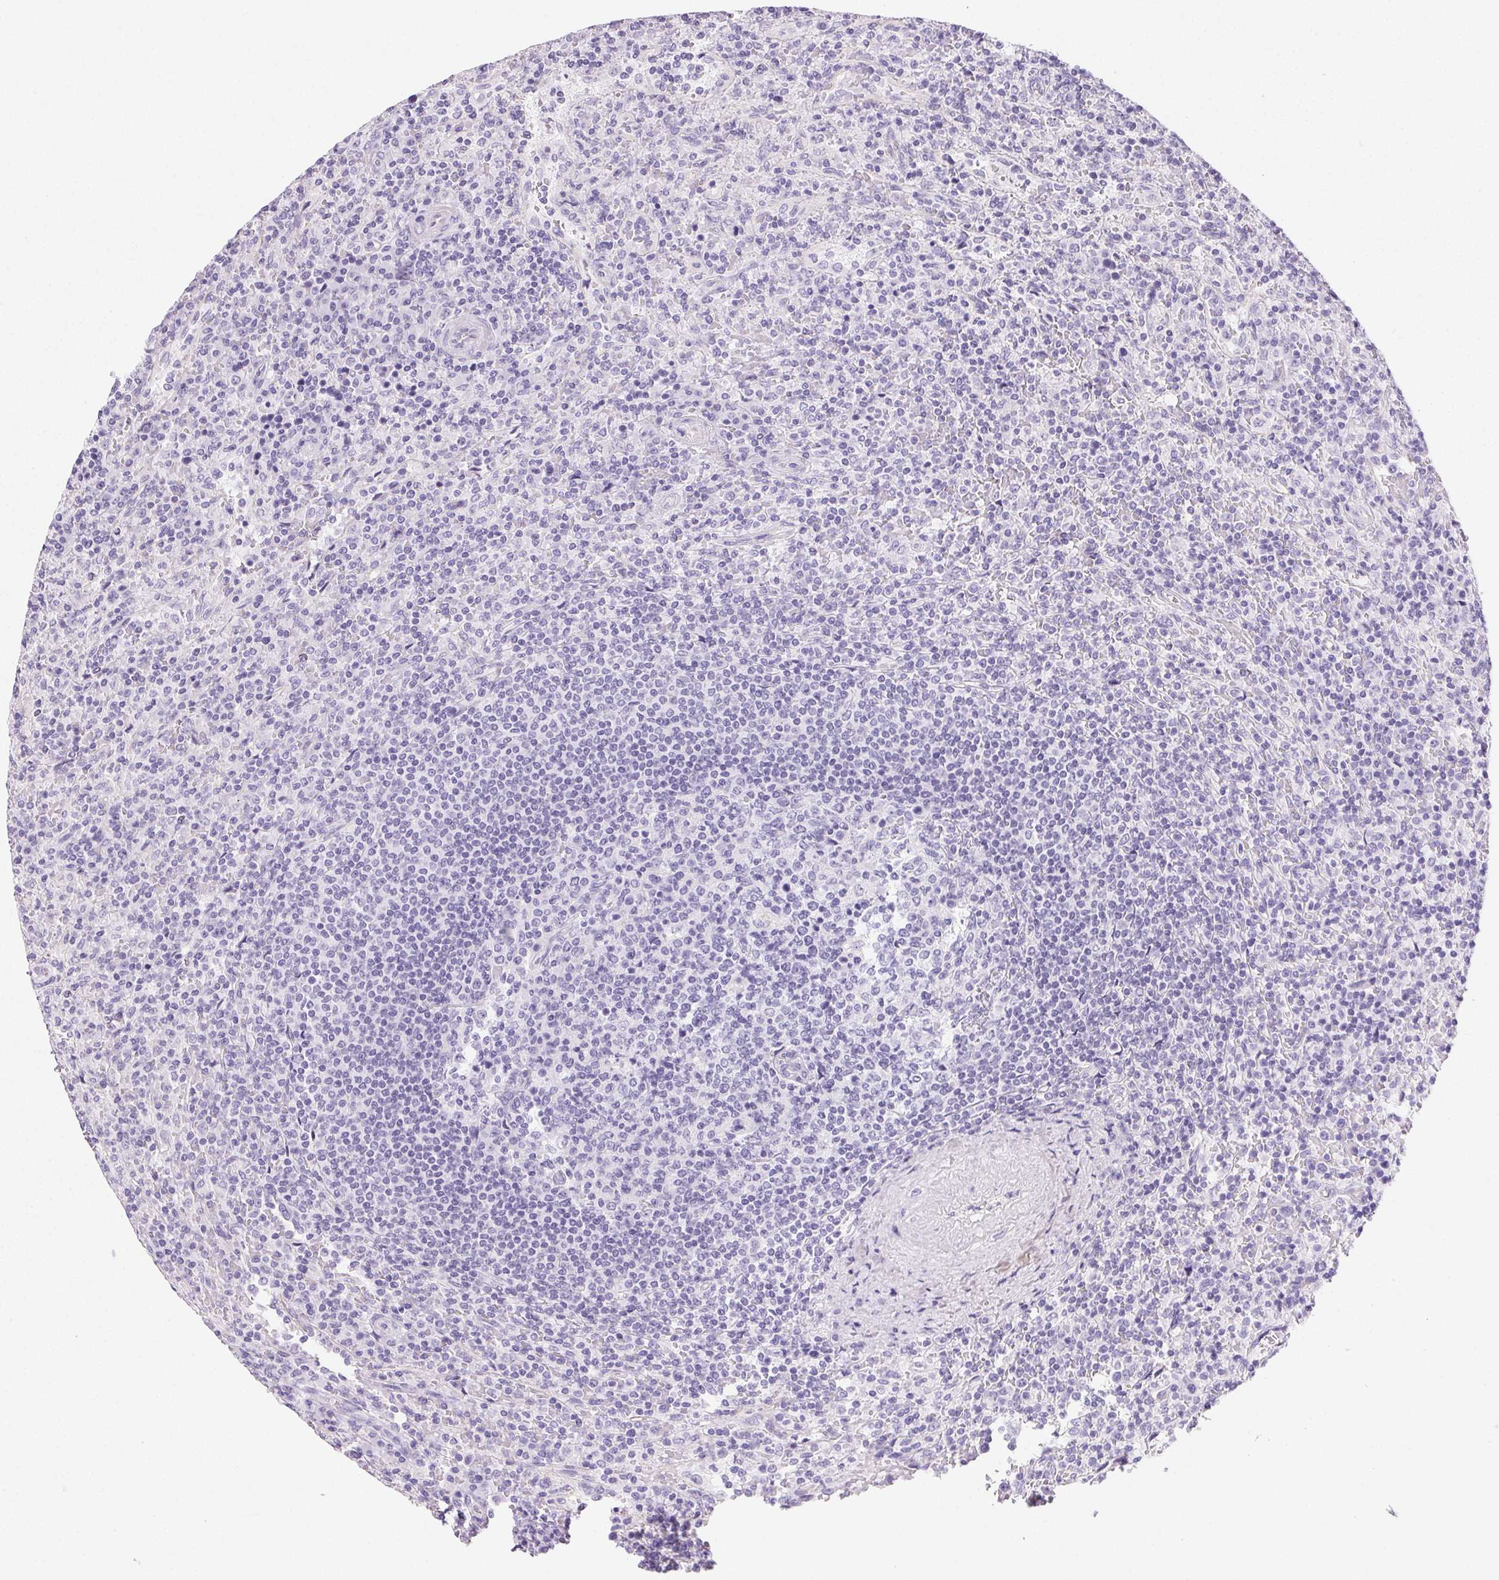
{"staining": {"intensity": "strong", "quantity": "<25%", "location": "cytoplasmic/membranous"}, "tissue": "lymphoma", "cell_type": "Tumor cells", "image_type": "cancer", "snomed": [{"axis": "morphology", "description": "Malignant lymphoma, non-Hodgkin's type, Low grade"}, {"axis": "topography", "description": "Spleen"}], "caption": "Brown immunohistochemical staining in human lymphoma exhibits strong cytoplasmic/membranous positivity in about <25% of tumor cells.", "gene": "PRSS3", "patient": {"sex": "male", "age": 62}}